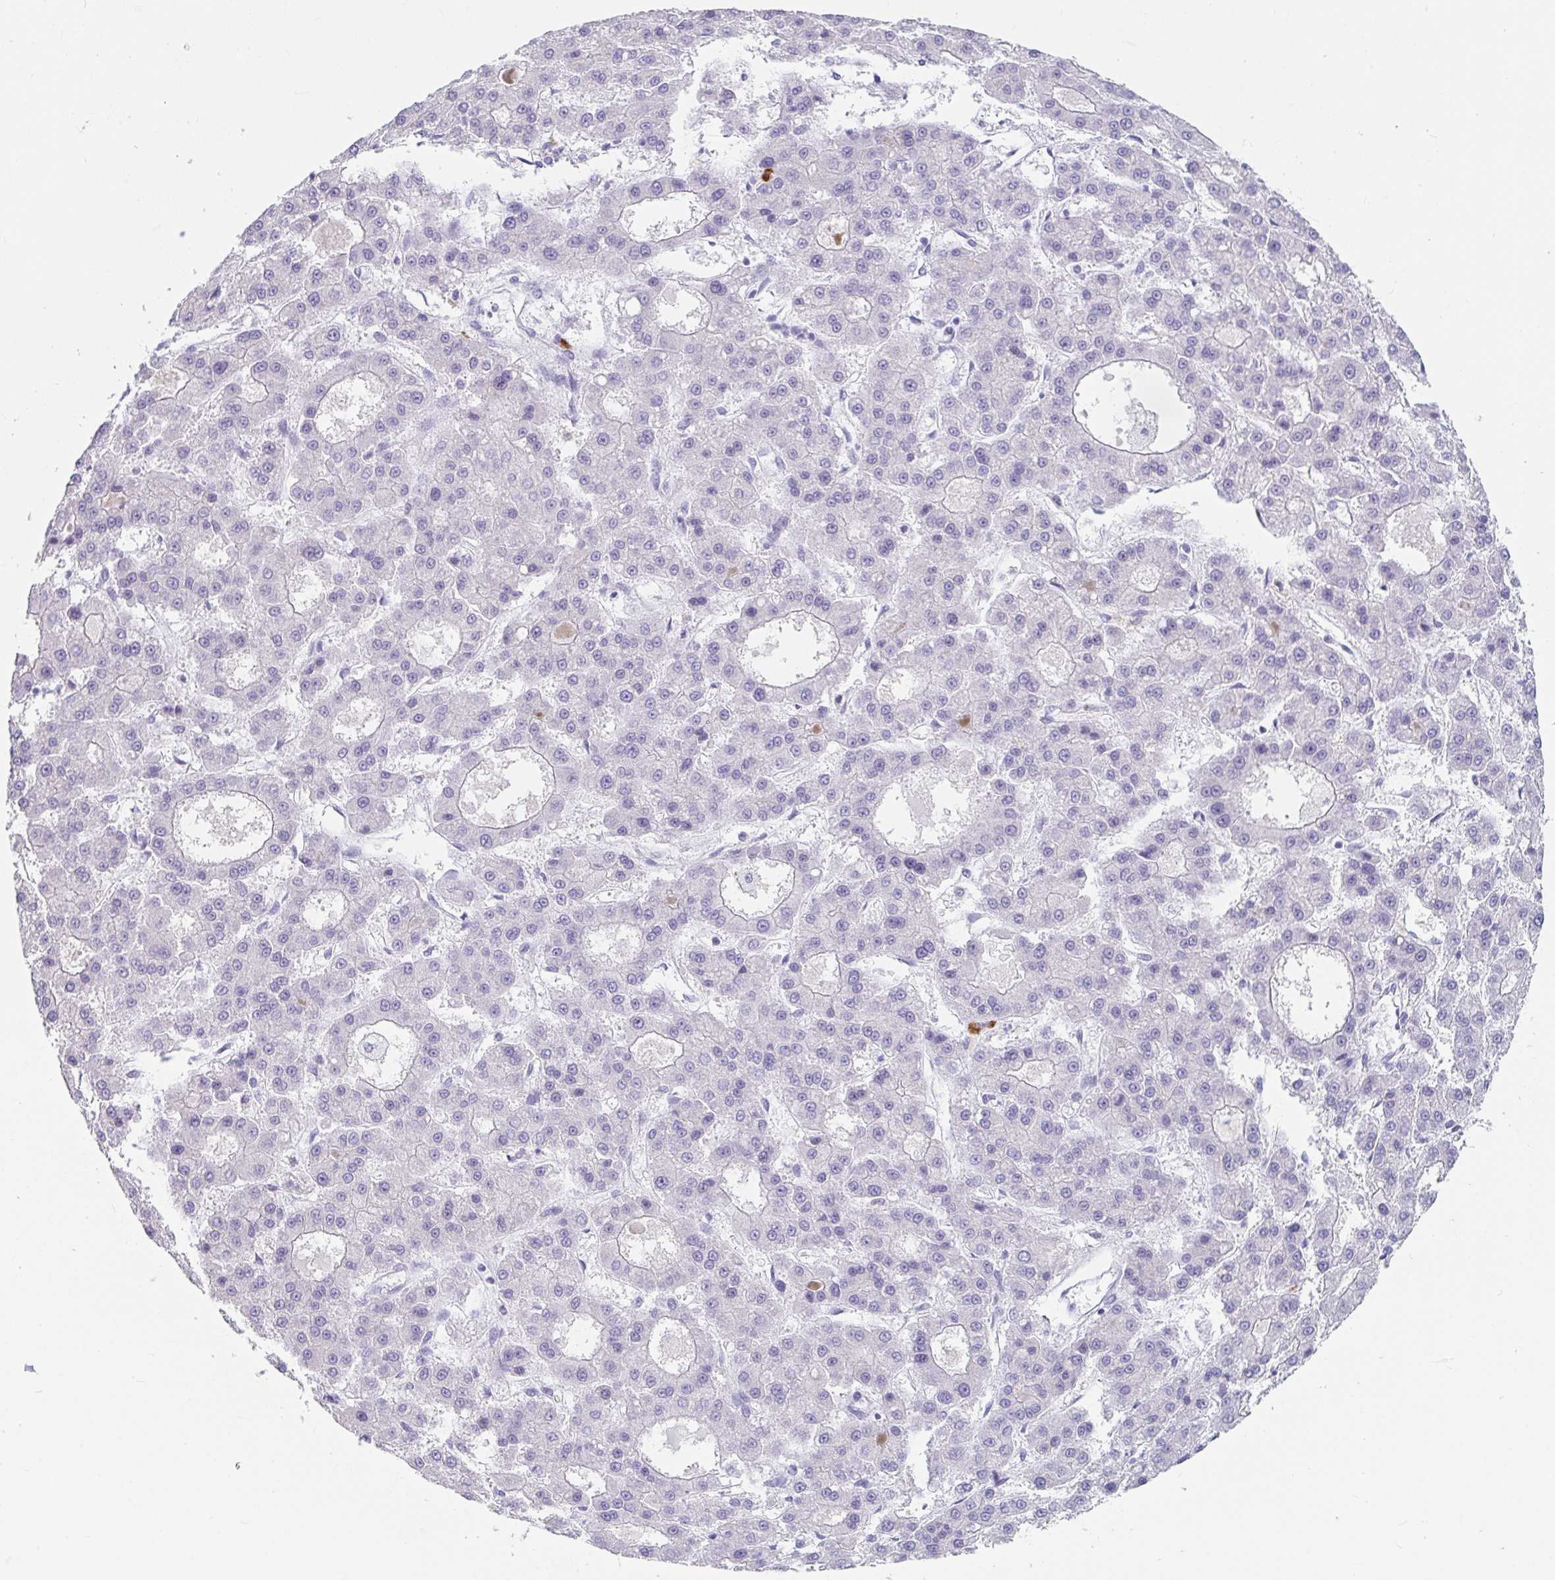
{"staining": {"intensity": "negative", "quantity": "none", "location": "none"}, "tissue": "liver cancer", "cell_type": "Tumor cells", "image_type": "cancer", "snomed": [{"axis": "morphology", "description": "Carcinoma, Hepatocellular, NOS"}, {"axis": "topography", "description": "Liver"}], "caption": "Immunohistochemistry (IHC) histopathology image of hepatocellular carcinoma (liver) stained for a protein (brown), which shows no positivity in tumor cells.", "gene": "PLA2G1B", "patient": {"sex": "male", "age": 70}}